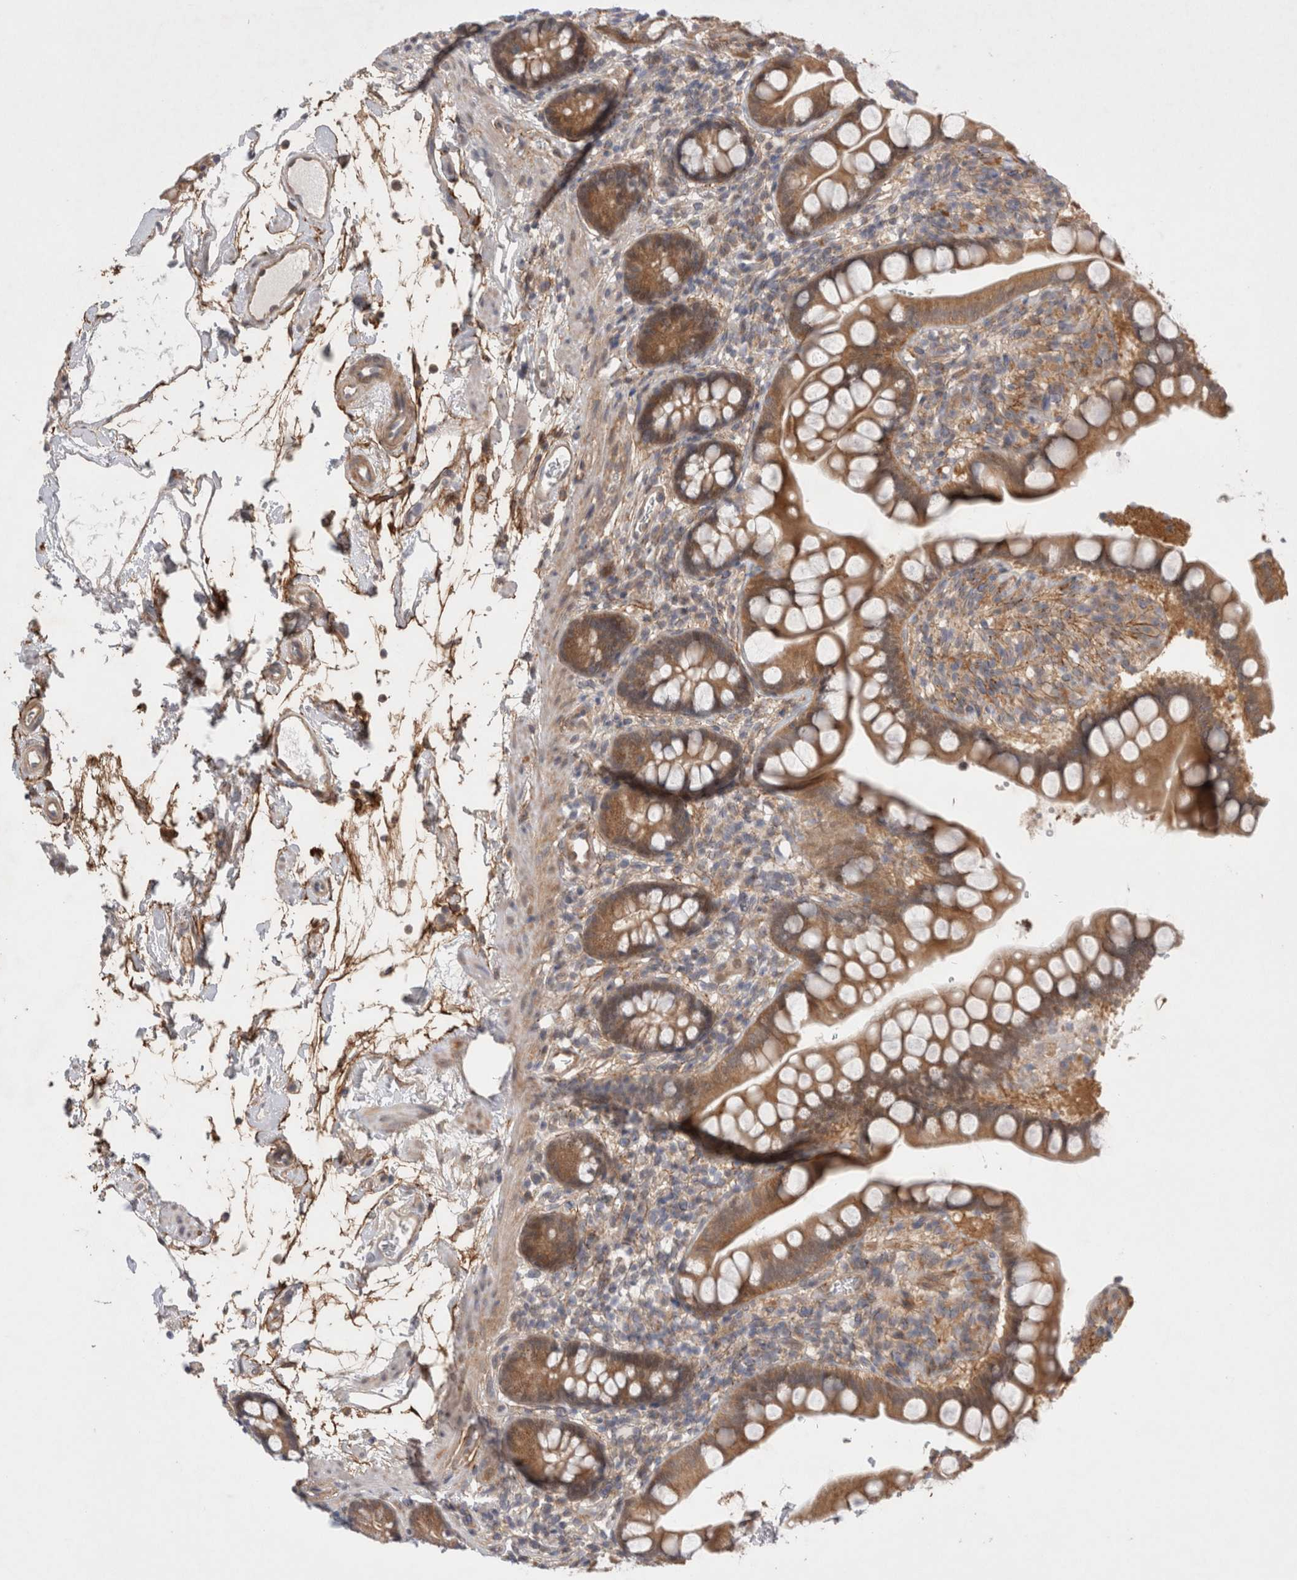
{"staining": {"intensity": "moderate", "quantity": ">75%", "location": "cytoplasmic/membranous"}, "tissue": "small intestine", "cell_type": "Glandular cells", "image_type": "normal", "snomed": [{"axis": "morphology", "description": "Normal tissue, NOS"}, {"axis": "topography", "description": "Small intestine"}], "caption": "Glandular cells exhibit medium levels of moderate cytoplasmic/membranous positivity in approximately >75% of cells in benign small intestine.", "gene": "GSDMB", "patient": {"sex": "female", "age": 84}}